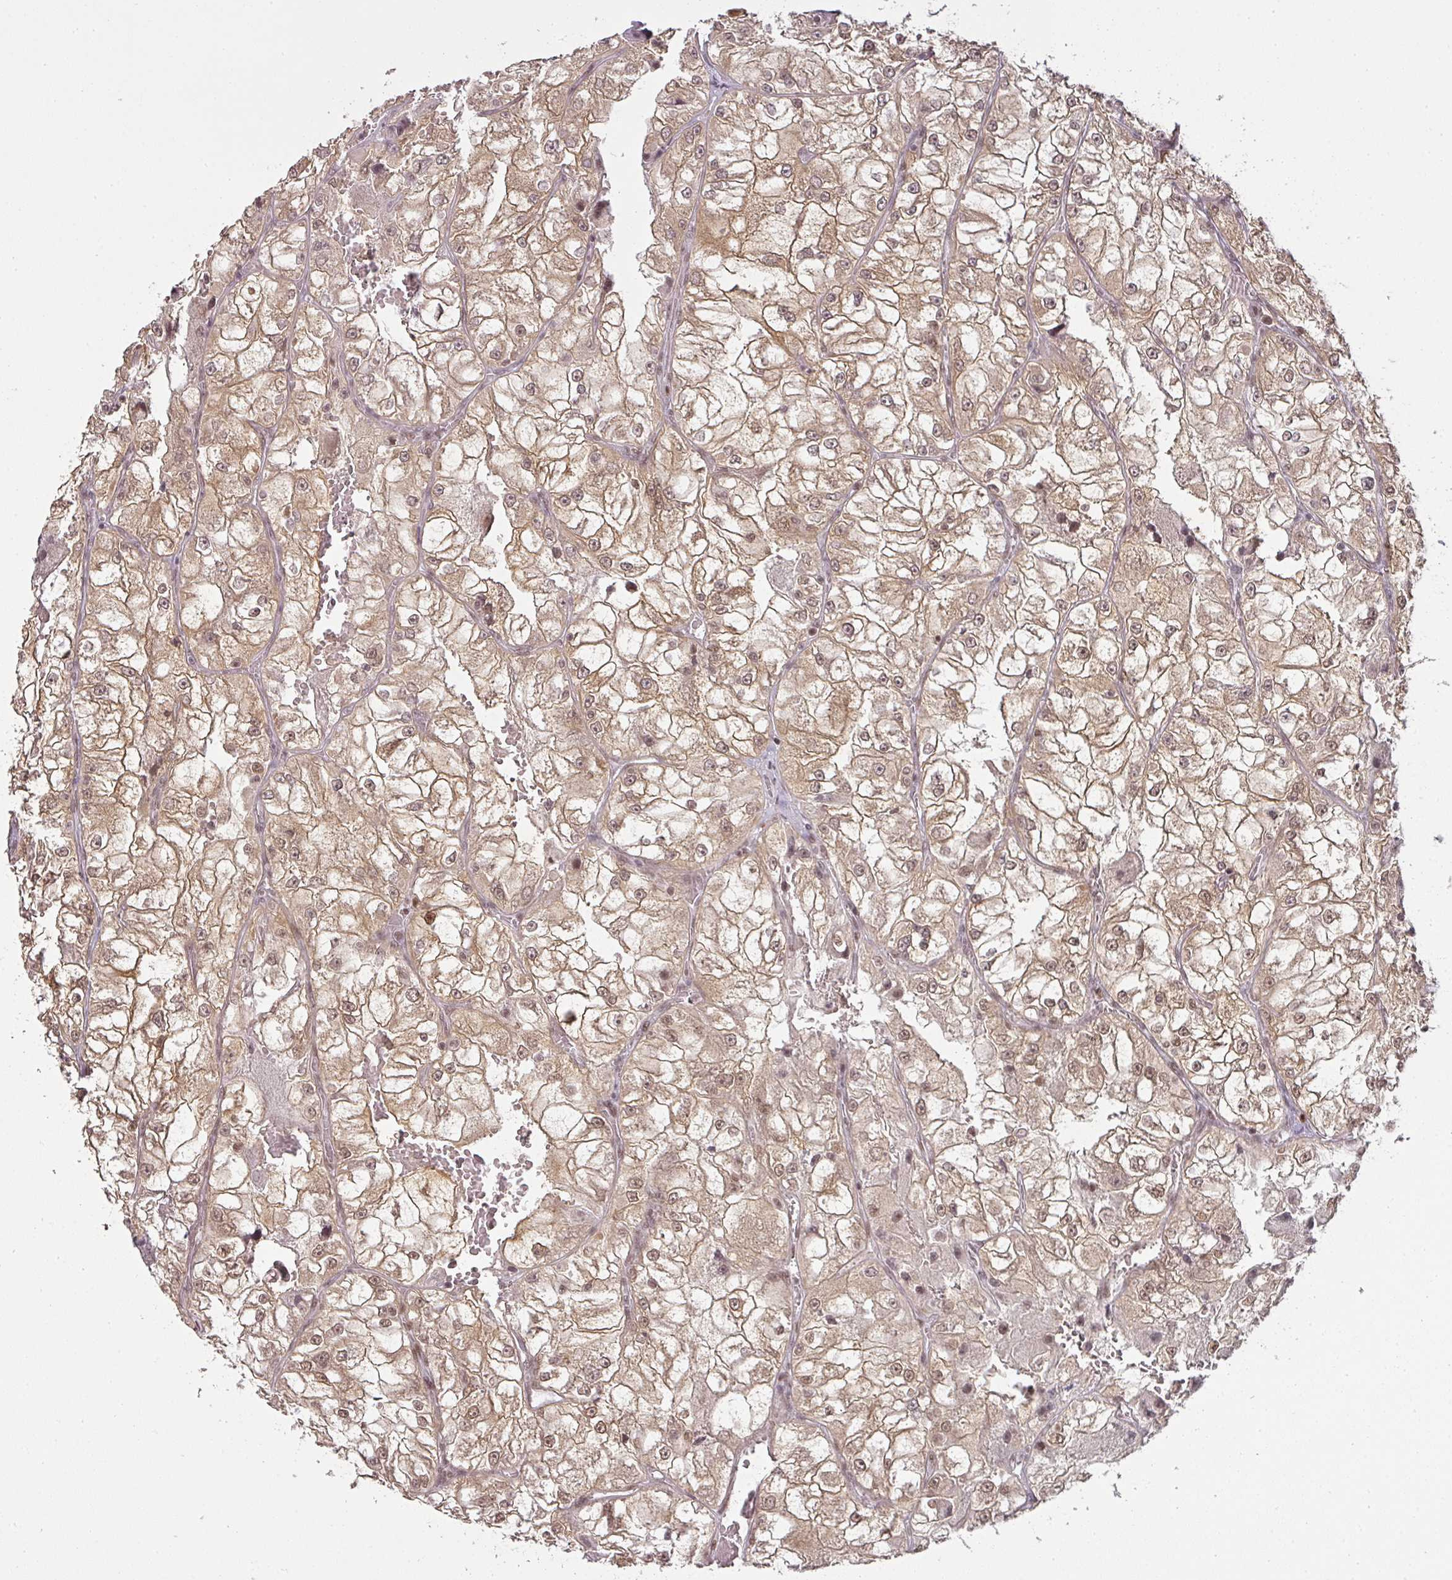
{"staining": {"intensity": "moderate", "quantity": ">75%", "location": "cytoplasmic/membranous,nuclear"}, "tissue": "renal cancer", "cell_type": "Tumor cells", "image_type": "cancer", "snomed": [{"axis": "morphology", "description": "Adenocarcinoma, NOS"}, {"axis": "topography", "description": "Kidney"}], "caption": "The micrograph exhibits a brown stain indicating the presence of a protein in the cytoplasmic/membranous and nuclear of tumor cells in renal cancer (adenocarcinoma).", "gene": "GPRIN2", "patient": {"sex": "female", "age": 72}}